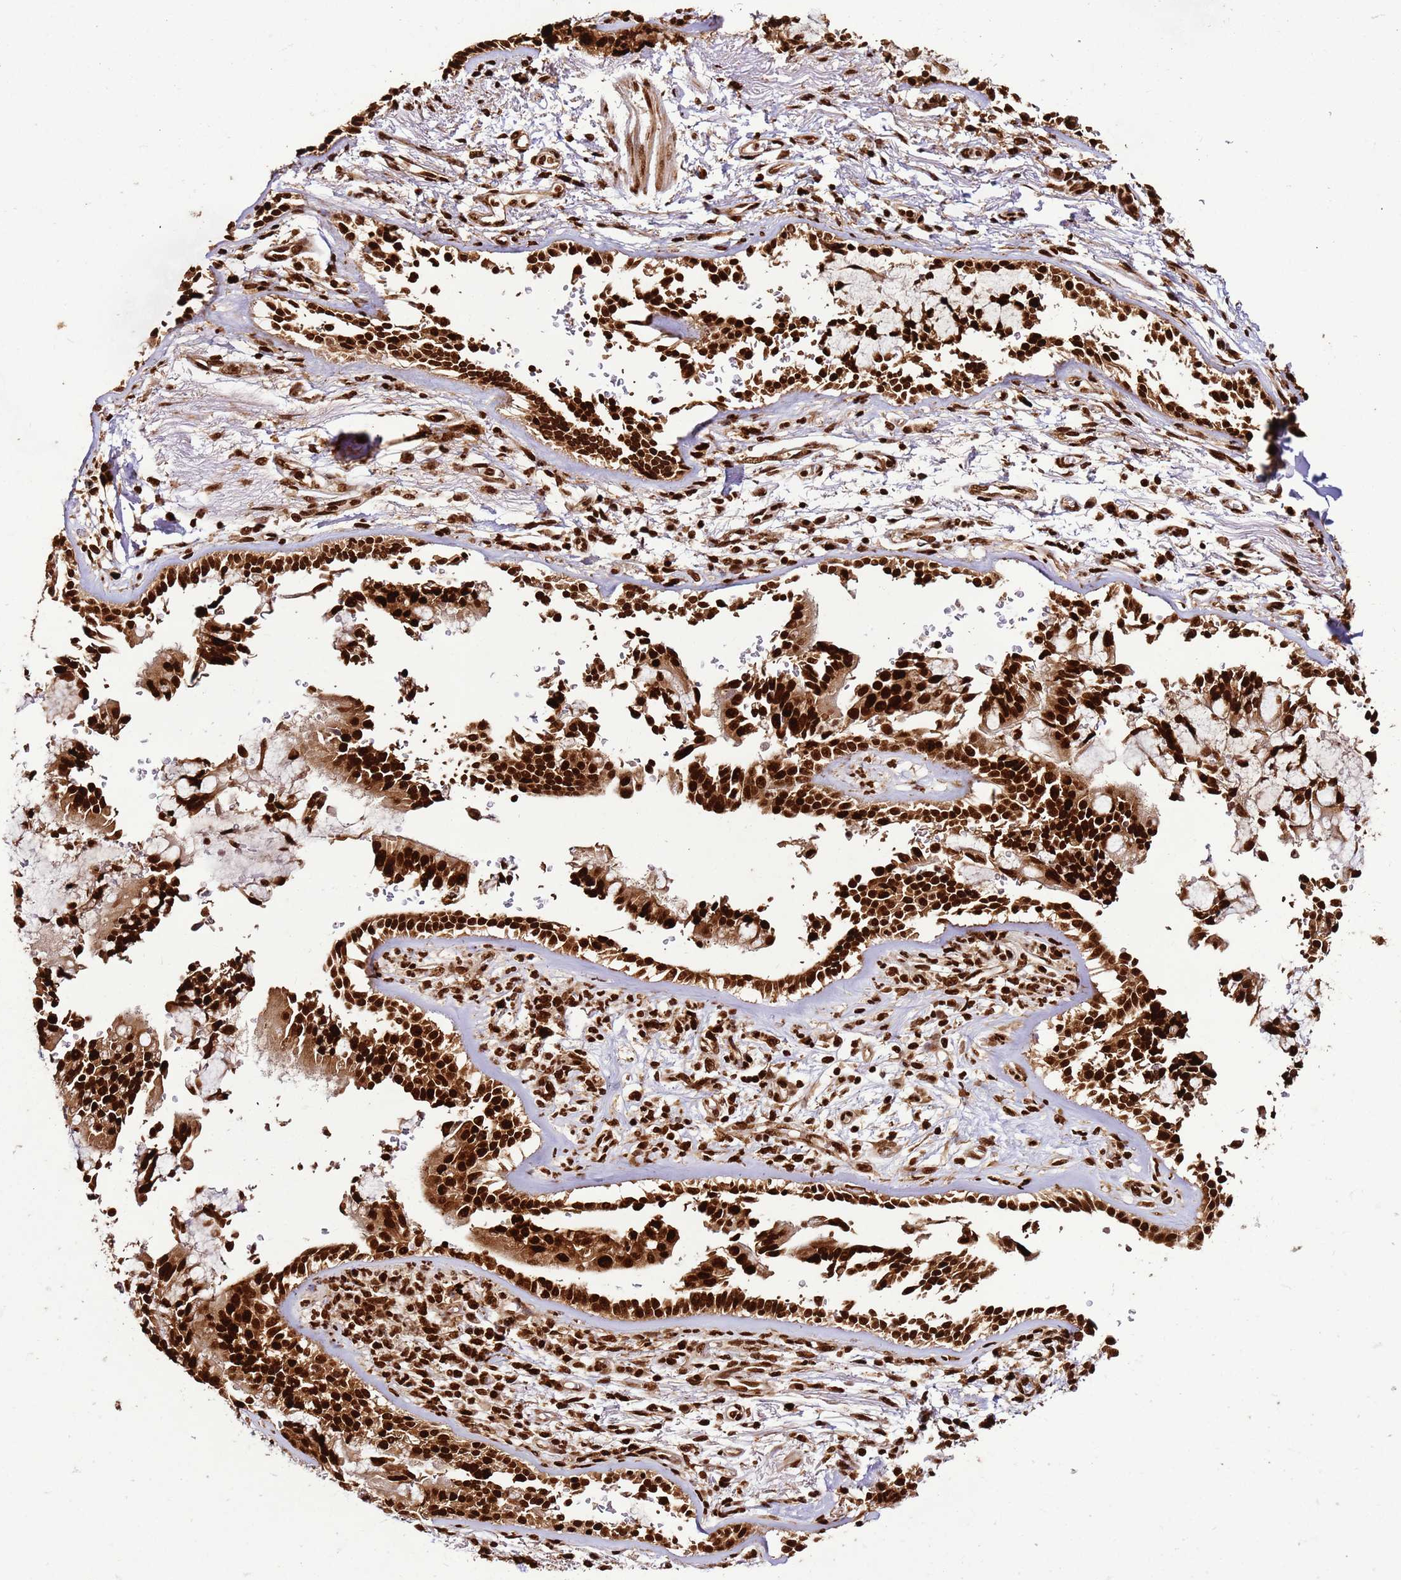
{"staining": {"intensity": "strong", "quantity": ">75%", "location": "nuclear"}, "tissue": "adipose tissue", "cell_type": "Adipocytes", "image_type": "normal", "snomed": [{"axis": "morphology", "description": "Normal tissue, NOS"}, {"axis": "topography", "description": "Cartilage tissue"}], "caption": "Immunohistochemical staining of normal adipose tissue shows high levels of strong nuclear expression in approximately >75% of adipocytes.", "gene": "HNRNPAB", "patient": {"sex": "male", "age": 73}}